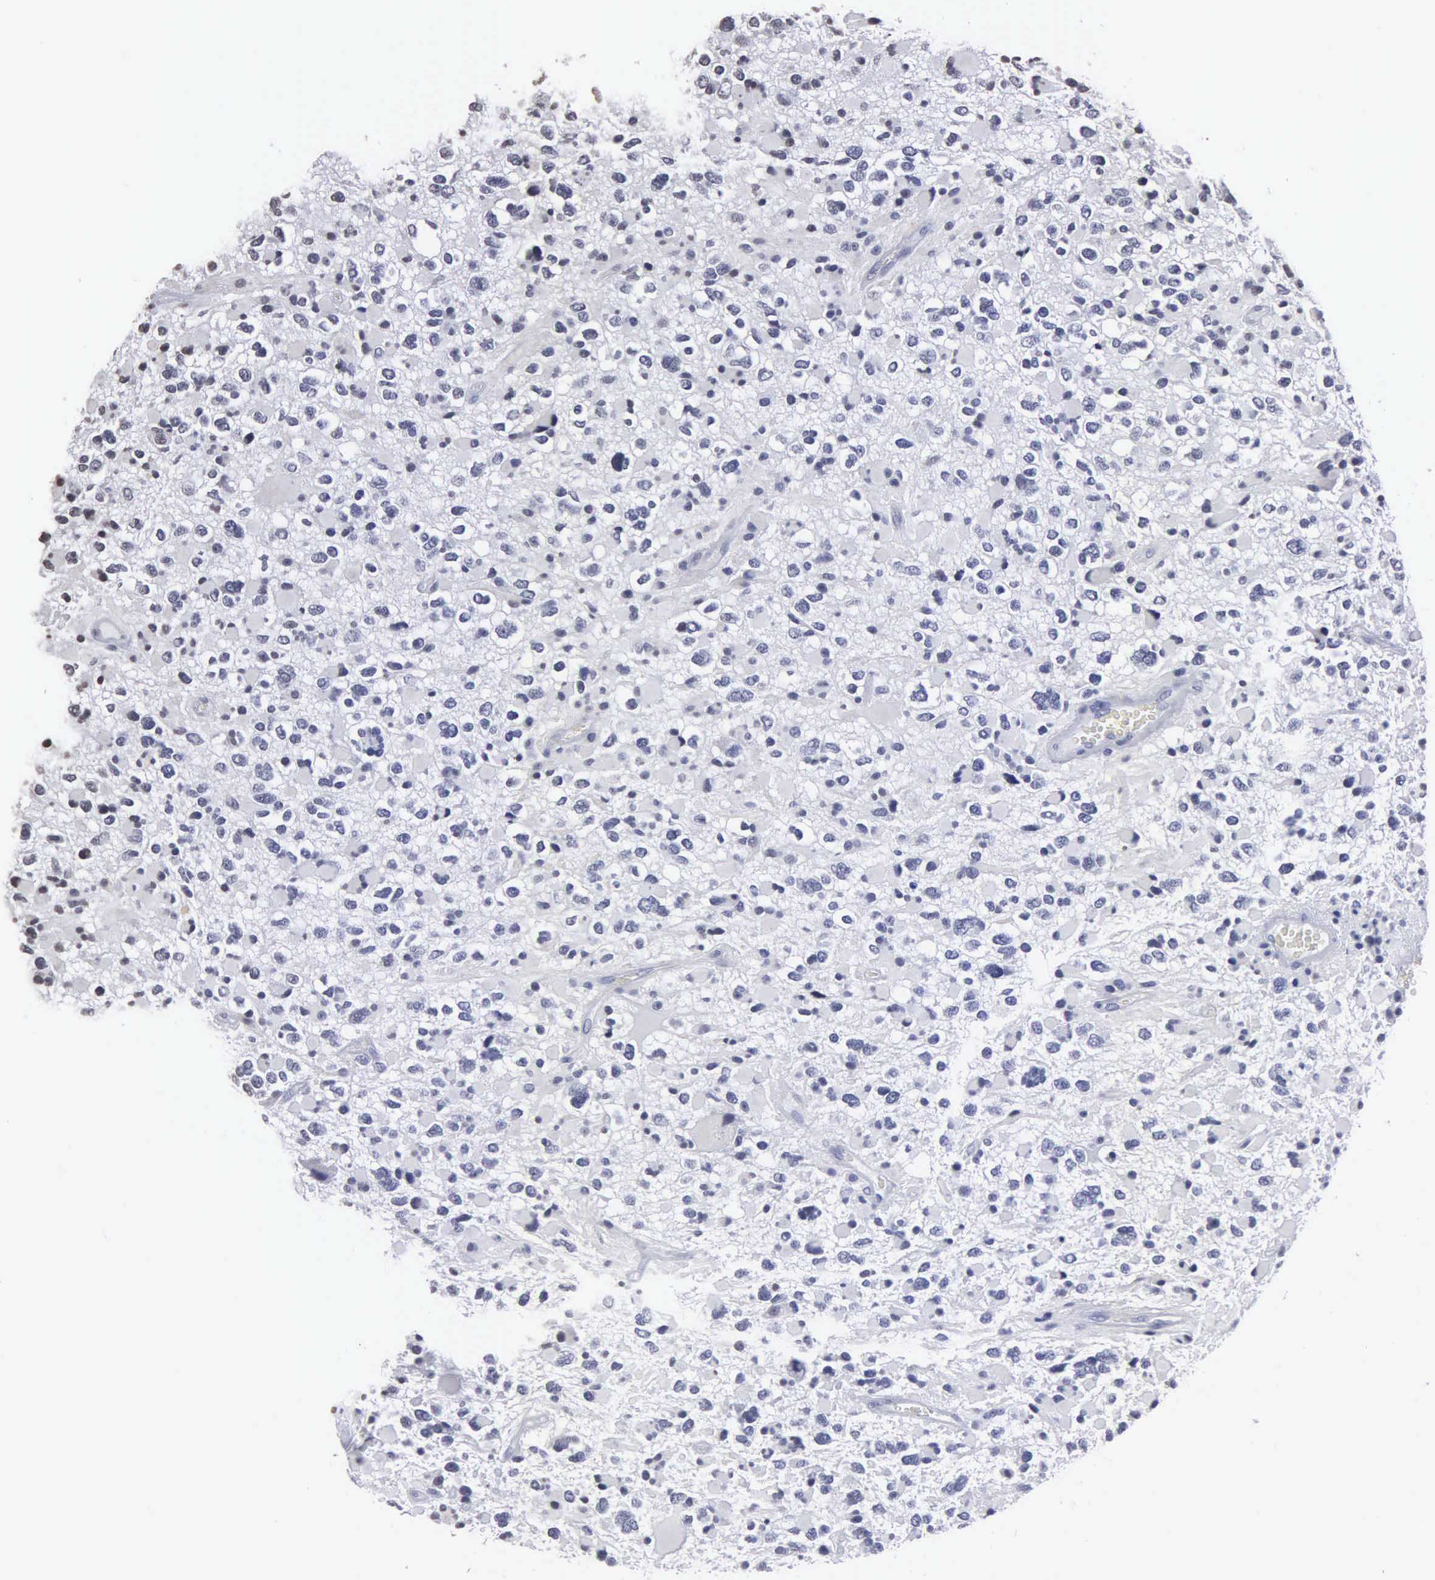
{"staining": {"intensity": "negative", "quantity": "none", "location": "none"}, "tissue": "glioma", "cell_type": "Tumor cells", "image_type": "cancer", "snomed": [{"axis": "morphology", "description": "Glioma, malignant, High grade"}, {"axis": "topography", "description": "Brain"}], "caption": "Protein analysis of glioma displays no significant staining in tumor cells.", "gene": "UPB1", "patient": {"sex": "female", "age": 37}}